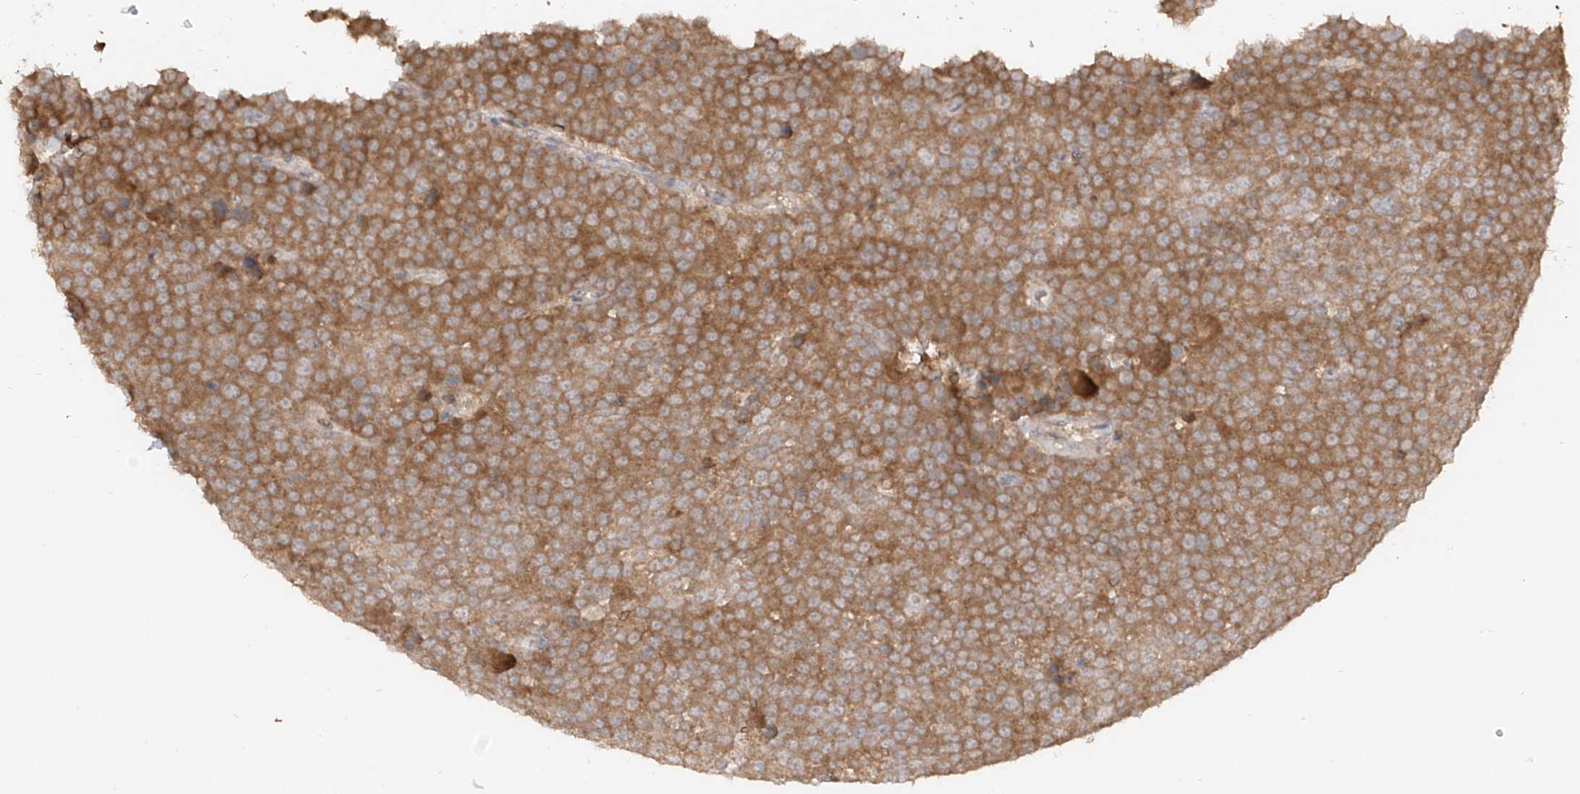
{"staining": {"intensity": "moderate", "quantity": ">75%", "location": "cytoplasmic/membranous"}, "tissue": "testis cancer", "cell_type": "Tumor cells", "image_type": "cancer", "snomed": [{"axis": "morphology", "description": "Seminoma, NOS"}, {"axis": "topography", "description": "Testis"}], "caption": "Testis cancer tissue shows moderate cytoplasmic/membranous positivity in approximately >75% of tumor cells, visualized by immunohistochemistry.", "gene": "COLGALT2", "patient": {"sex": "male", "age": 71}}